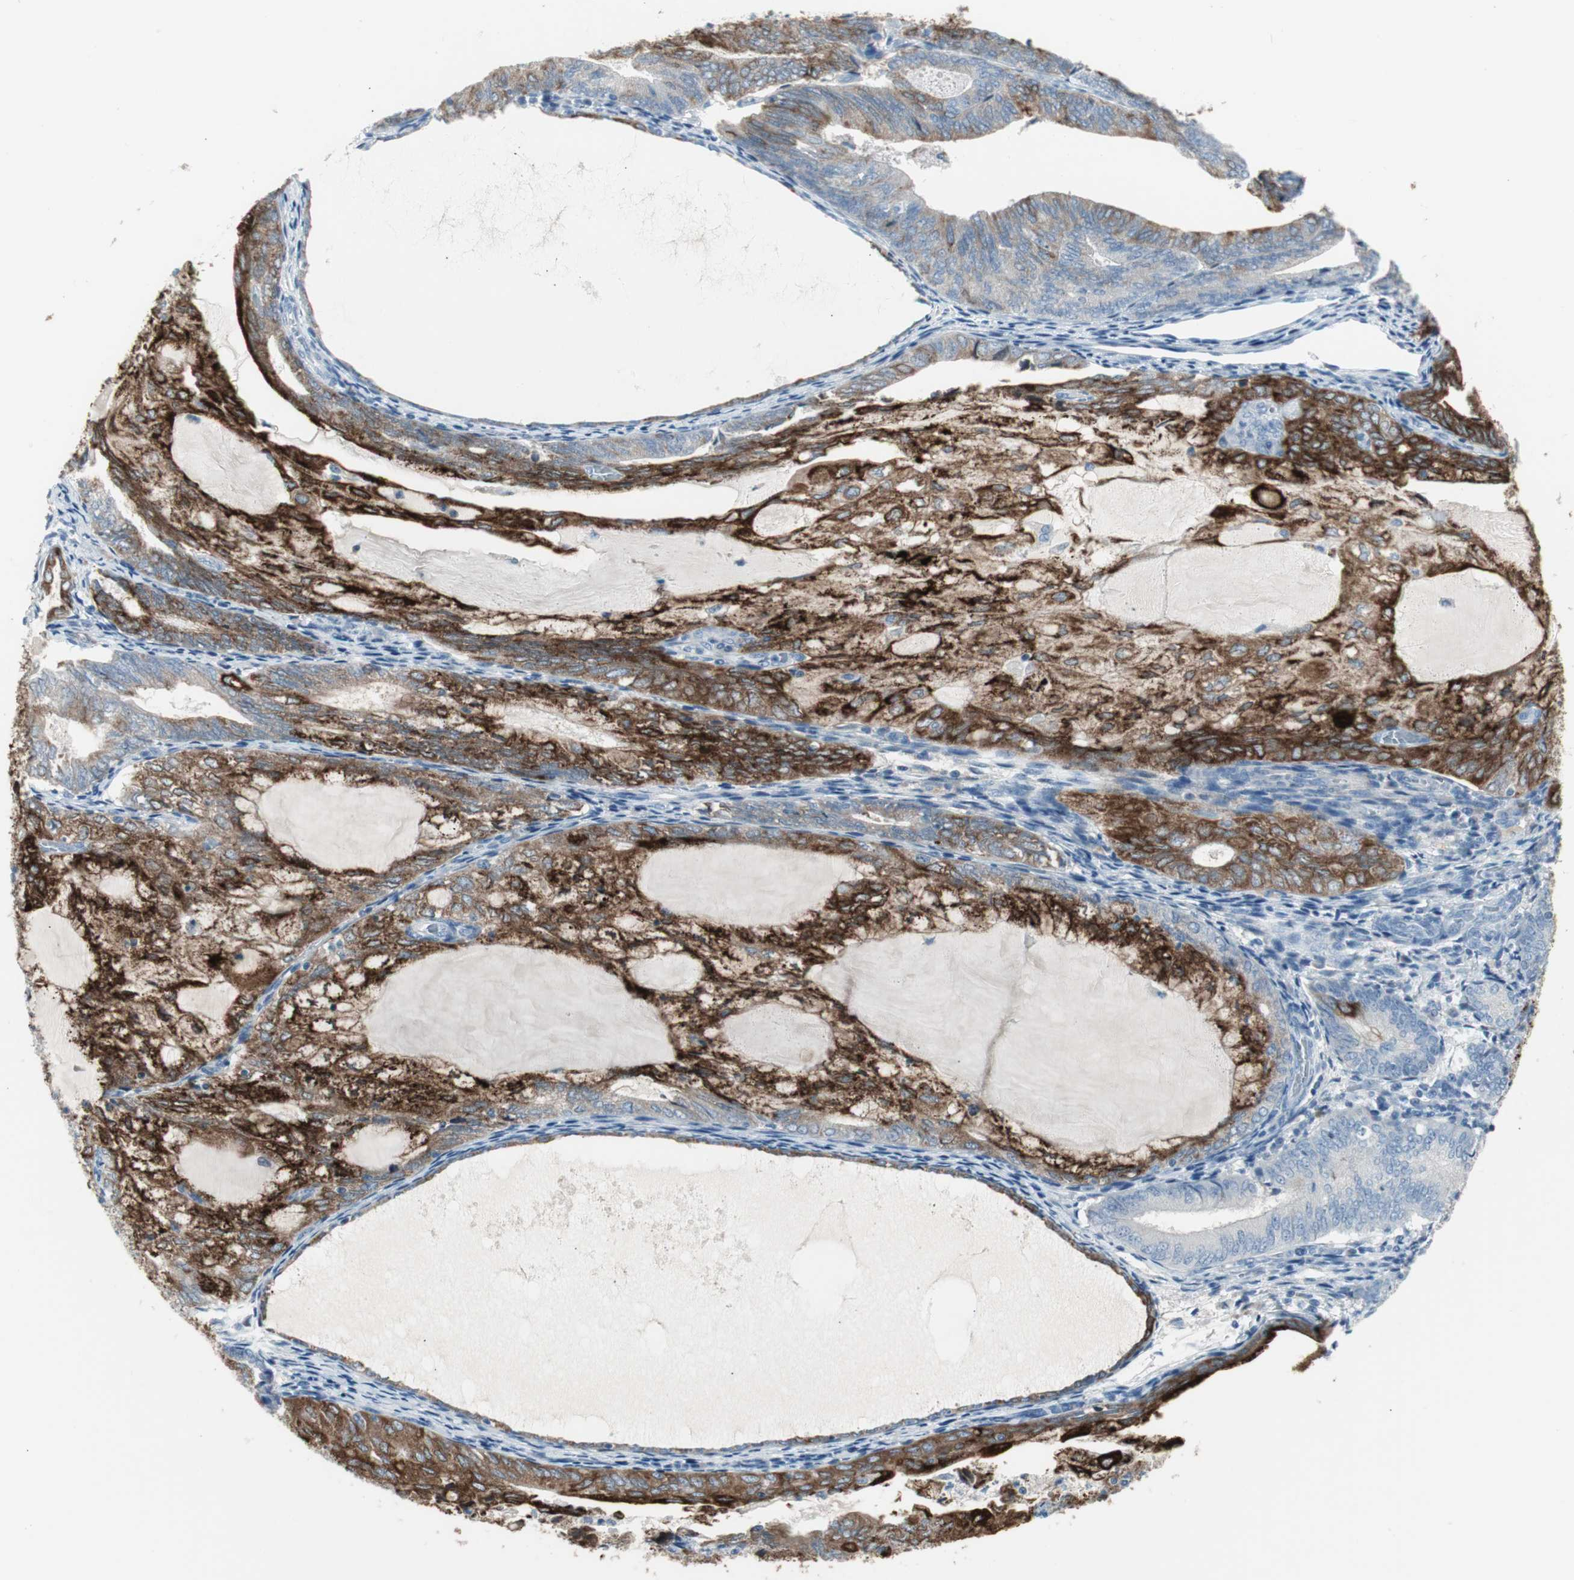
{"staining": {"intensity": "strong", "quantity": "25%-75%", "location": "cytoplasmic/membranous"}, "tissue": "endometrial cancer", "cell_type": "Tumor cells", "image_type": "cancer", "snomed": [{"axis": "morphology", "description": "Adenocarcinoma, NOS"}, {"axis": "topography", "description": "Endometrium"}], "caption": "This is an image of immunohistochemistry (IHC) staining of endometrial cancer, which shows strong staining in the cytoplasmic/membranous of tumor cells.", "gene": "AGR2", "patient": {"sex": "female", "age": 81}}